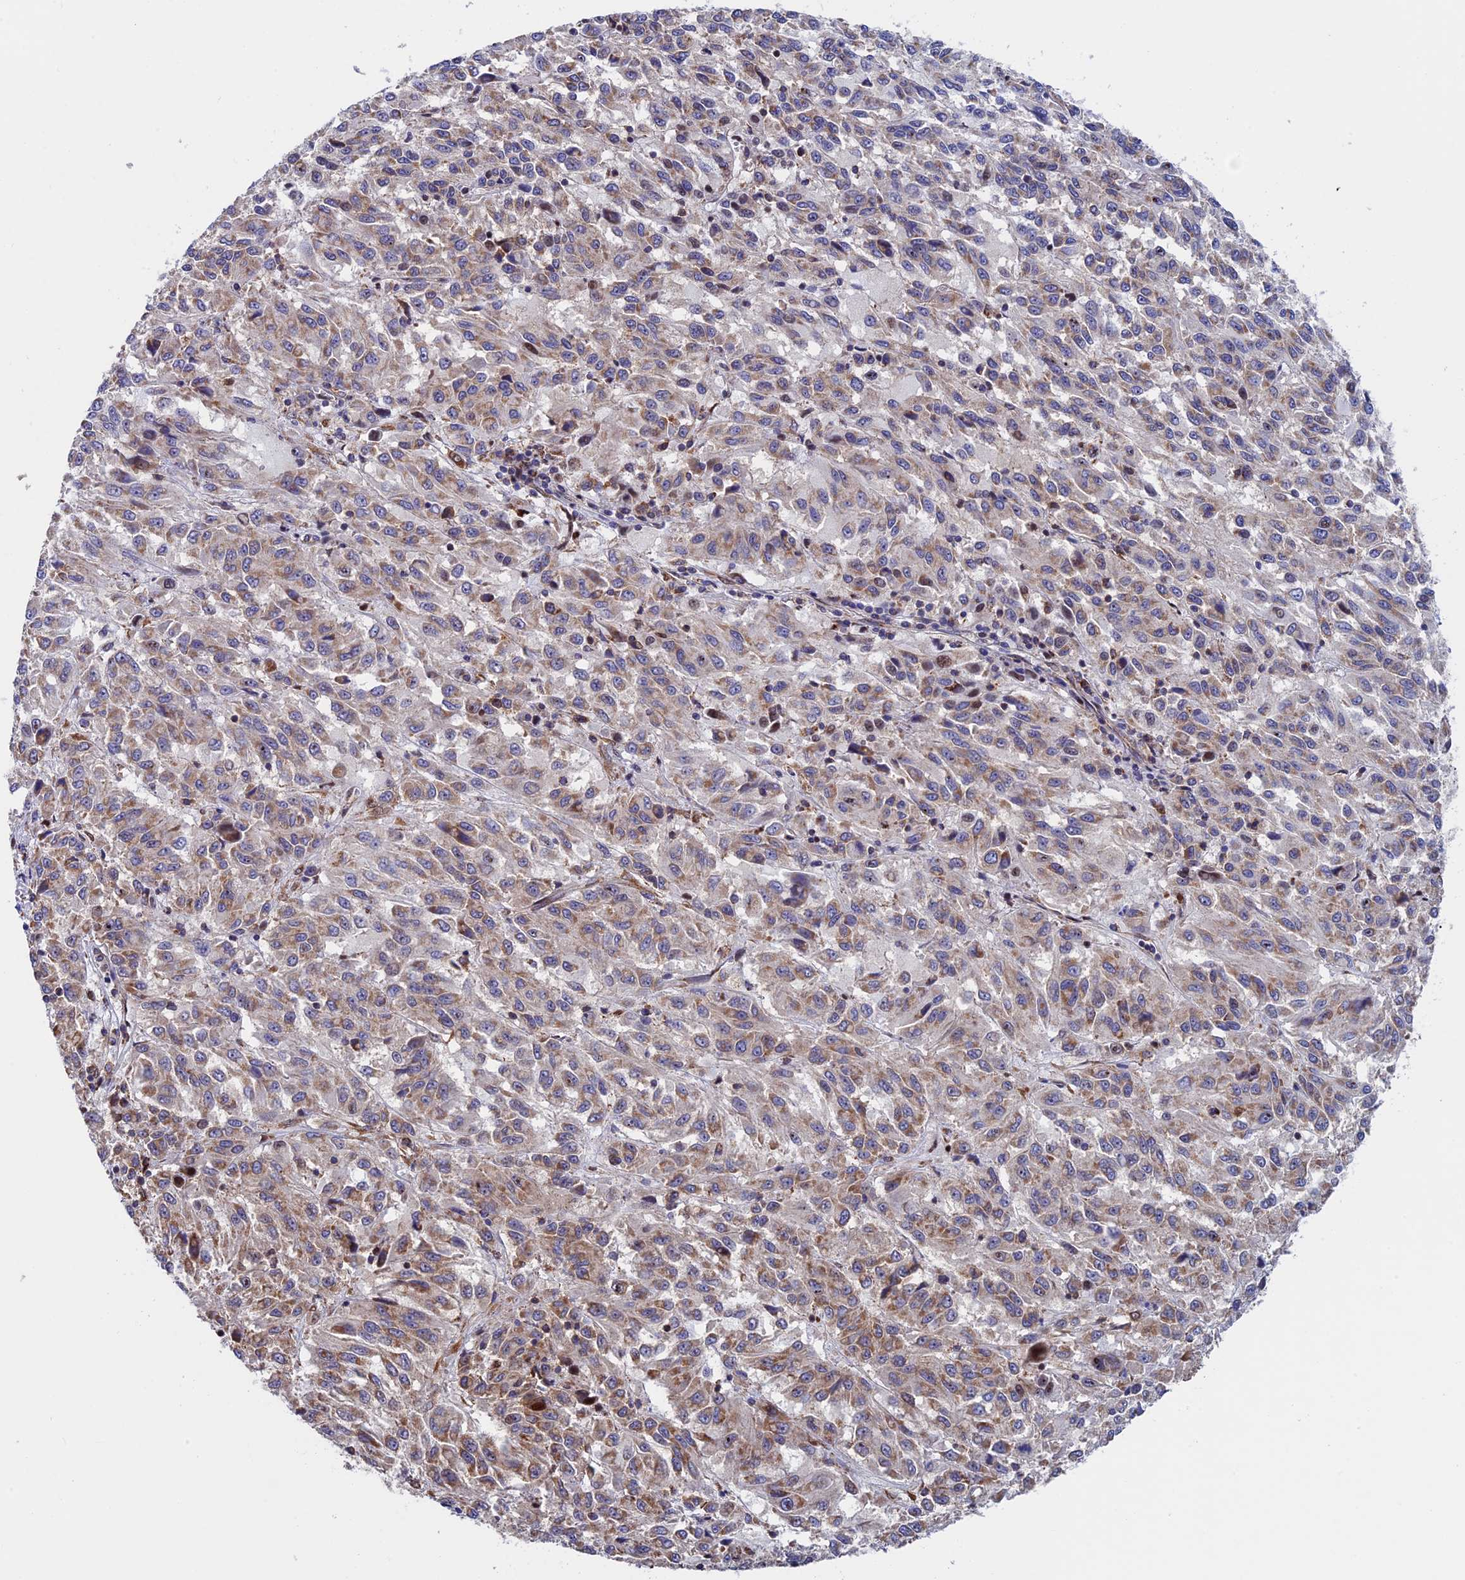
{"staining": {"intensity": "moderate", "quantity": "25%-75%", "location": "cytoplasmic/membranous"}, "tissue": "melanoma", "cell_type": "Tumor cells", "image_type": "cancer", "snomed": [{"axis": "morphology", "description": "Malignant melanoma, Metastatic site"}, {"axis": "topography", "description": "Lung"}], "caption": "The photomicrograph exhibits staining of malignant melanoma (metastatic site), revealing moderate cytoplasmic/membranous protein expression (brown color) within tumor cells.", "gene": "SLC9A5", "patient": {"sex": "male", "age": 64}}